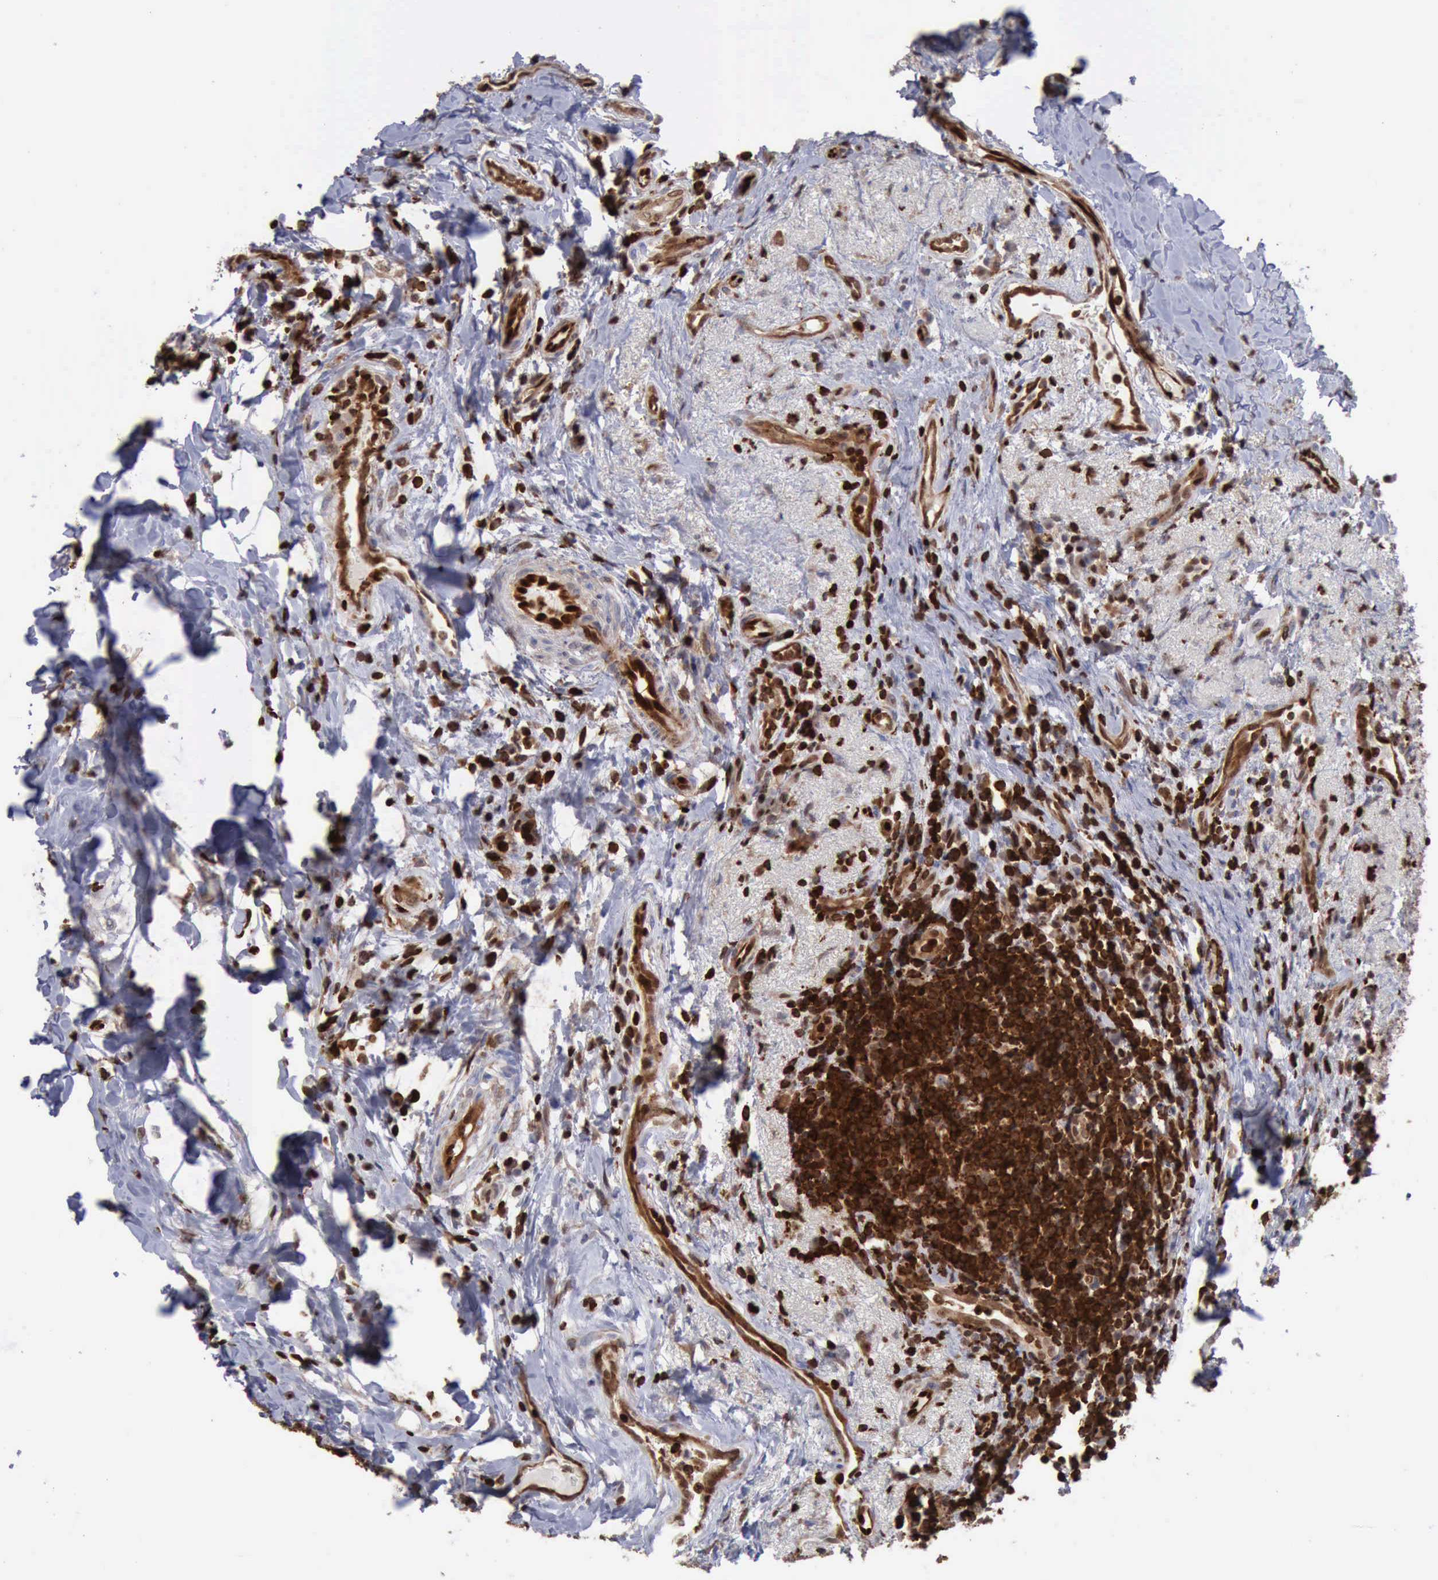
{"staining": {"intensity": "strong", "quantity": ">75%", "location": "cytoplasmic/membranous,nuclear"}, "tissue": "breast cancer", "cell_type": "Tumor cells", "image_type": "cancer", "snomed": [{"axis": "morphology", "description": "Duct carcinoma"}, {"axis": "topography", "description": "Breast"}], "caption": "Immunohistochemical staining of infiltrating ductal carcinoma (breast) reveals strong cytoplasmic/membranous and nuclear protein staining in approximately >75% of tumor cells.", "gene": "PDCD4", "patient": {"sex": "female", "age": 37}}